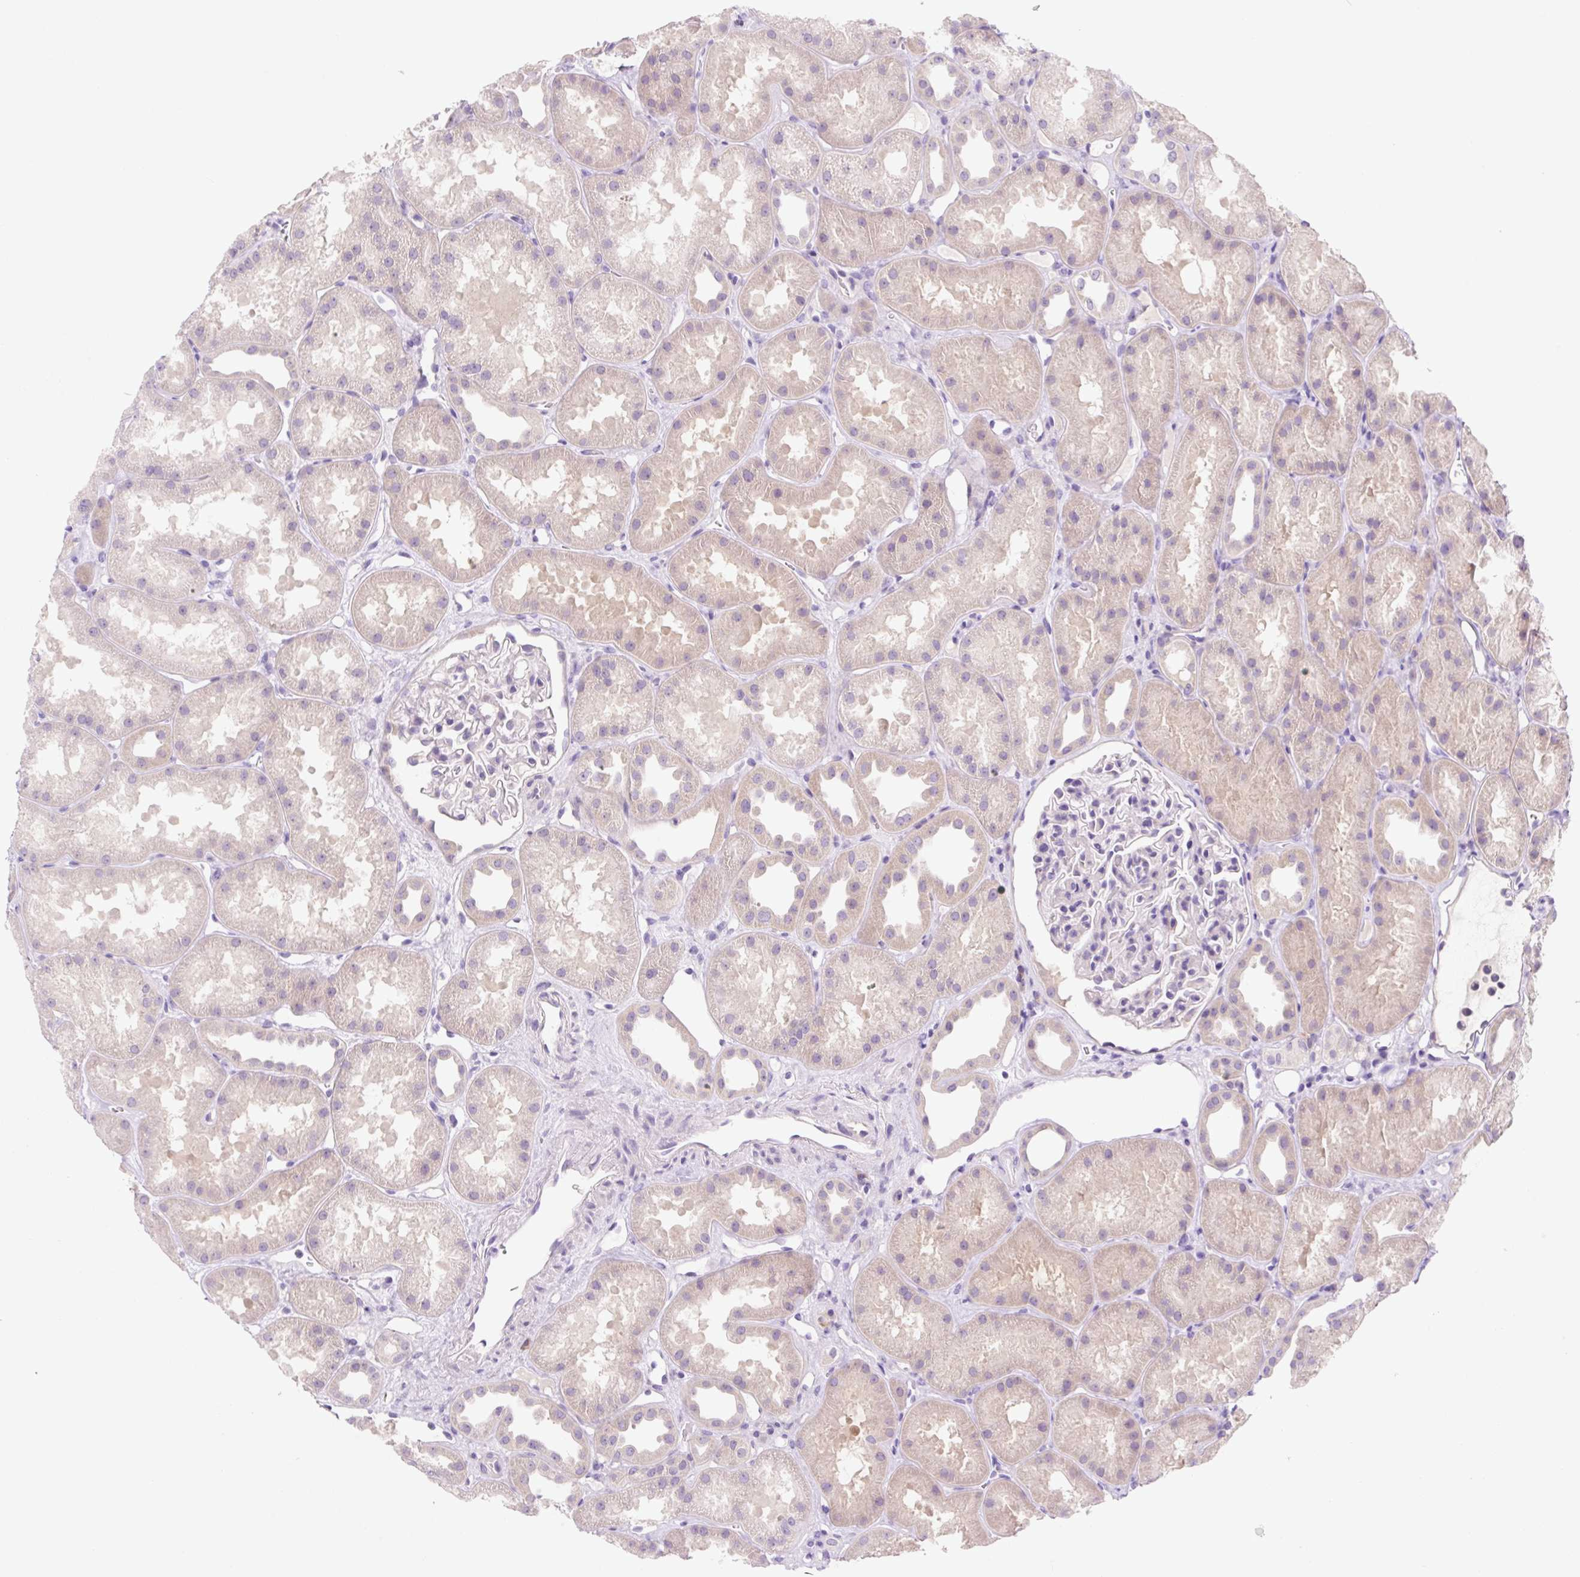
{"staining": {"intensity": "negative", "quantity": "none", "location": "none"}, "tissue": "kidney", "cell_type": "Cells in glomeruli", "image_type": "normal", "snomed": [{"axis": "morphology", "description": "Normal tissue, NOS"}, {"axis": "topography", "description": "Kidney"}], "caption": "This is an immunohistochemistry histopathology image of benign kidney. There is no staining in cells in glomeruli.", "gene": "CELF6", "patient": {"sex": "male", "age": 61}}